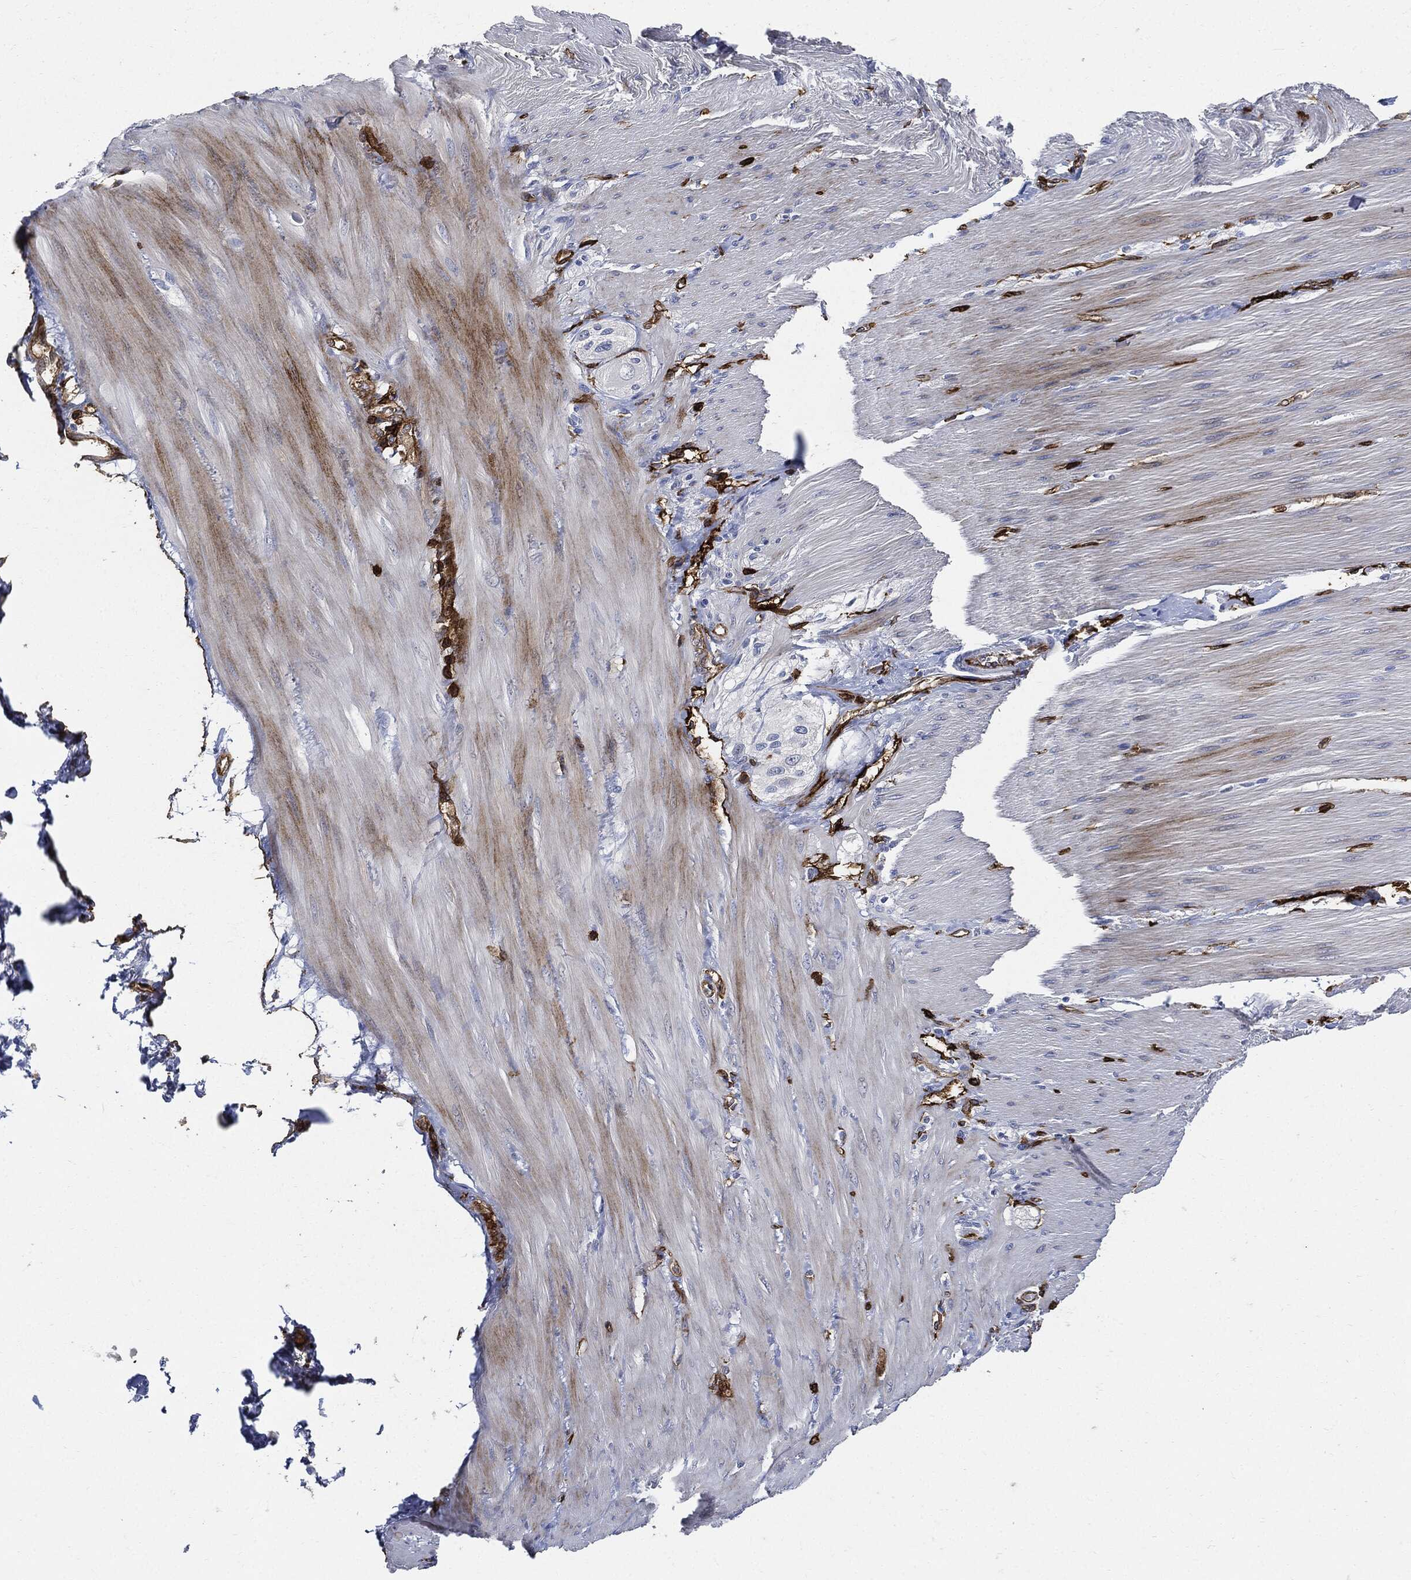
{"staining": {"intensity": "negative", "quantity": "none", "location": "none"}, "tissue": "adipose tissue", "cell_type": "Adipocytes", "image_type": "normal", "snomed": [{"axis": "morphology", "description": "Normal tissue, NOS"}, {"axis": "topography", "description": "Smooth muscle"}, {"axis": "topography", "description": "Duodenum"}, {"axis": "topography", "description": "Peripheral nerve tissue"}], "caption": "IHC image of unremarkable adipose tissue: adipose tissue stained with DAB reveals no significant protein staining in adipocytes.", "gene": "PTPRC", "patient": {"sex": "female", "age": 61}}